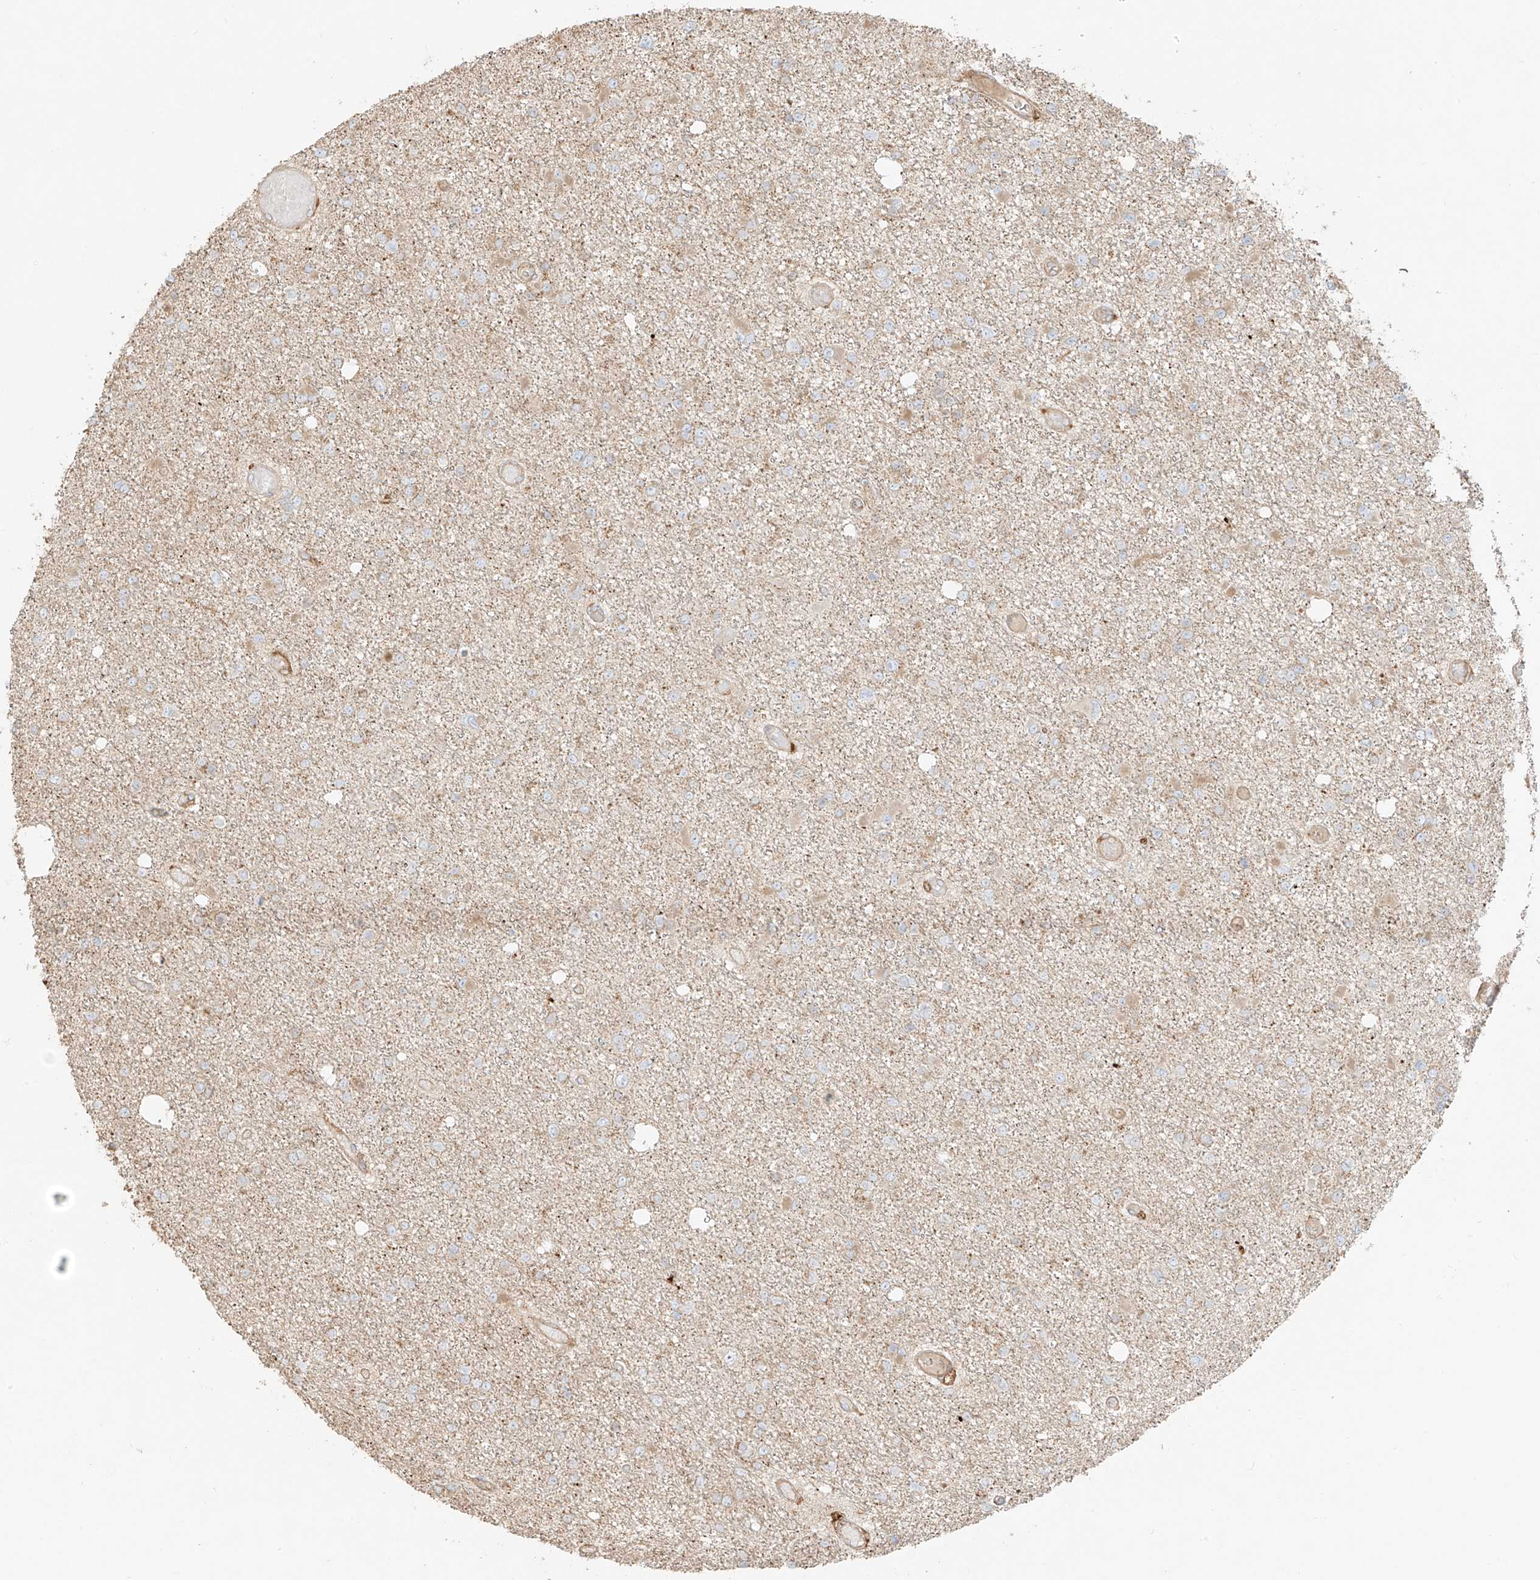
{"staining": {"intensity": "weak", "quantity": "25%-75%", "location": "cytoplasmic/membranous"}, "tissue": "glioma", "cell_type": "Tumor cells", "image_type": "cancer", "snomed": [{"axis": "morphology", "description": "Glioma, malignant, Low grade"}, {"axis": "topography", "description": "Brain"}], "caption": "Brown immunohistochemical staining in glioma displays weak cytoplasmic/membranous expression in approximately 25%-75% of tumor cells.", "gene": "SNX9", "patient": {"sex": "female", "age": 22}}